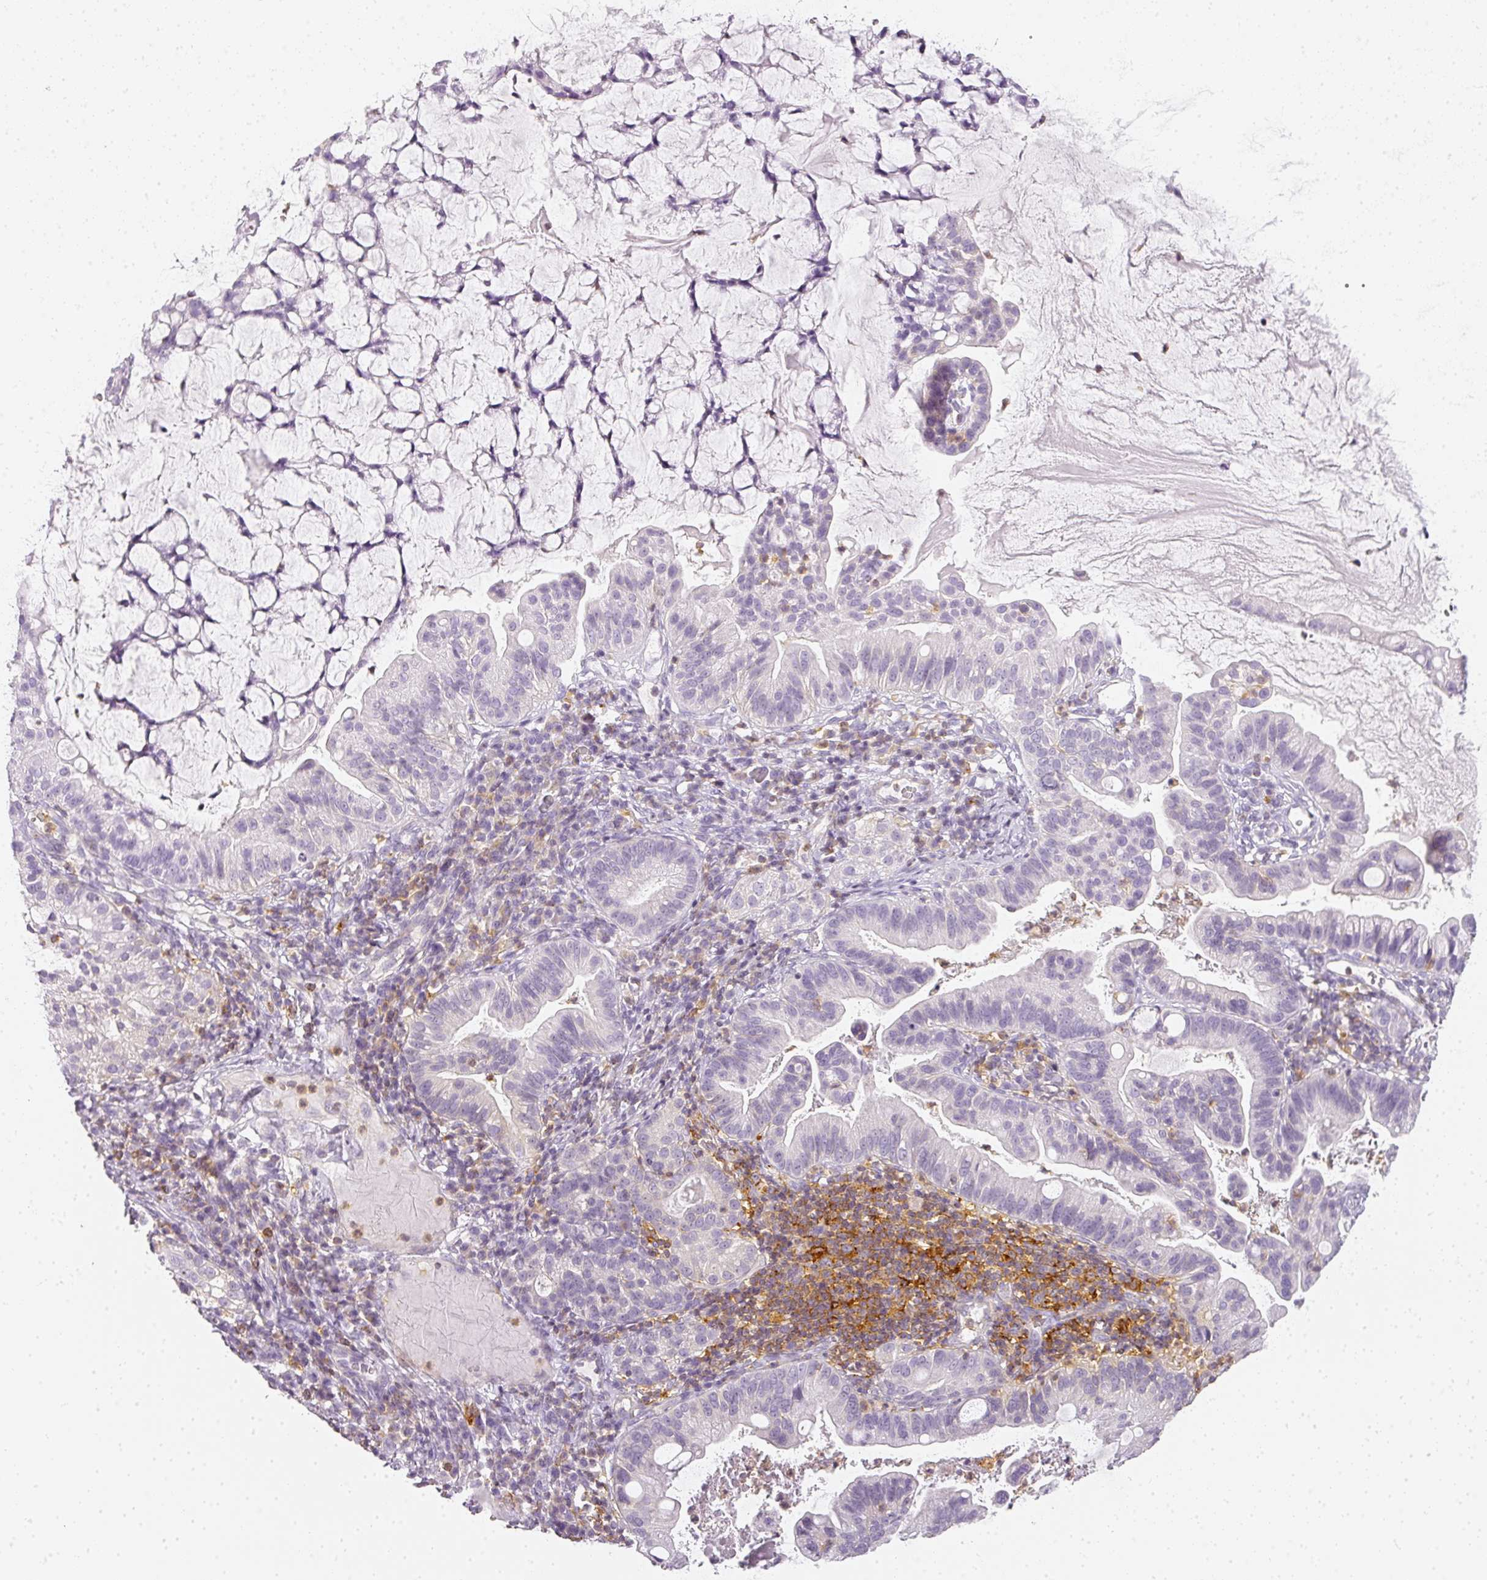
{"staining": {"intensity": "negative", "quantity": "none", "location": "none"}, "tissue": "cervical cancer", "cell_type": "Tumor cells", "image_type": "cancer", "snomed": [{"axis": "morphology", "description": "Adenocarcinoma, NOS"}, {"axis": "topography", "description": "Cervix"}], "caption": "An immunohistochemistry photomicrograph of cervical adenocarcinoma is shown. There is no staining in tumor cells of cervical adenocarcinoma.", "gene": "TMEM42", "patient": {"sex": "female", "age": 41}}